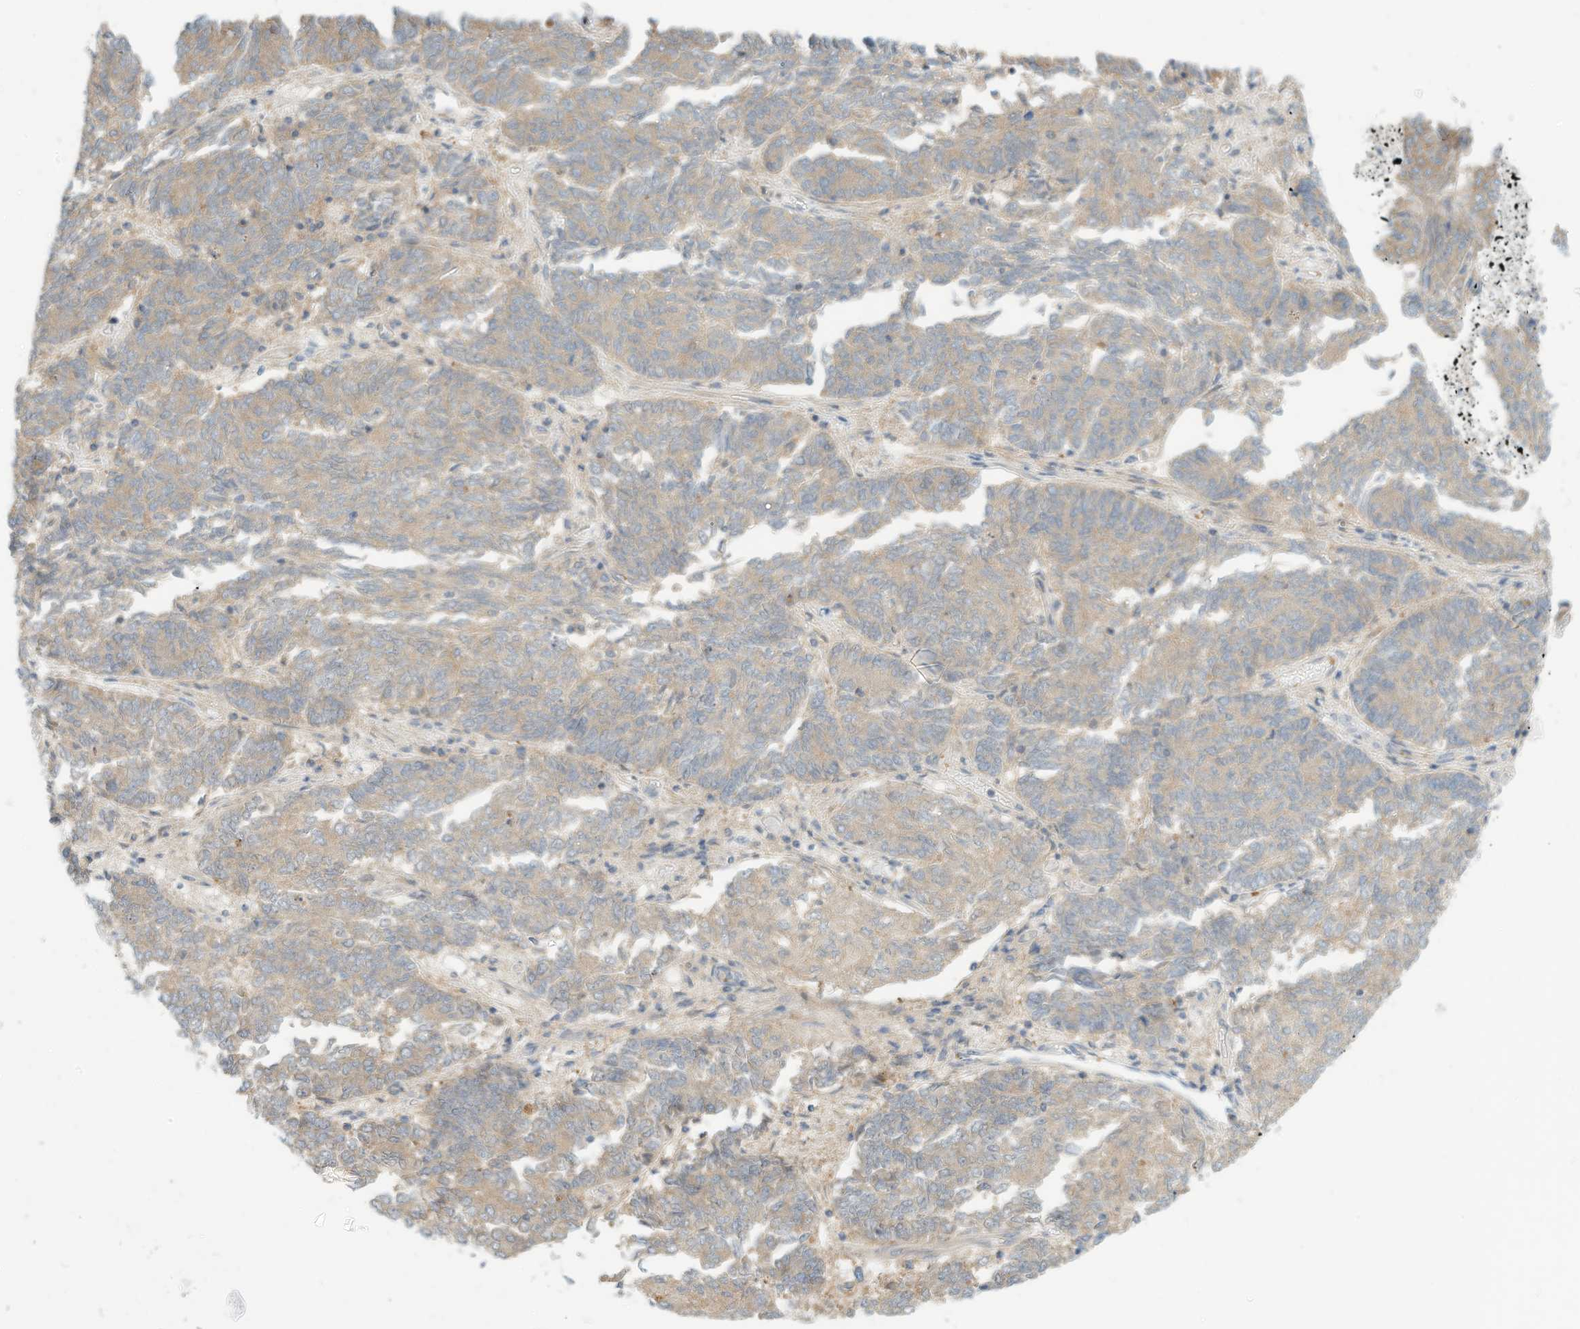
{"staining": {"intensity": "weak", "quantity": "25%-75%", "location": "cytoplasmic/membranous"}, "tissue": "endometrial cancer", "cell_type": "Tumor cells", "image_type": "cancer", "snomed": [{"axis": "morphology", "description": "Adenocarcinoma, NOS"}, {"axis": "topography", "description": "Endometrium"}], "caption": "High-magnification brightfield microscopy of endometrial cancer (adenocarcinoma) stained with DAB (brown) and counterstained with hematoxylin (blue). tumor cells exhibit weak cytoplasmic/membranous staining is seen in about25%-75% of cells.", "gene": "OFD1", "patient": {"sex": "female", "age": 80}}